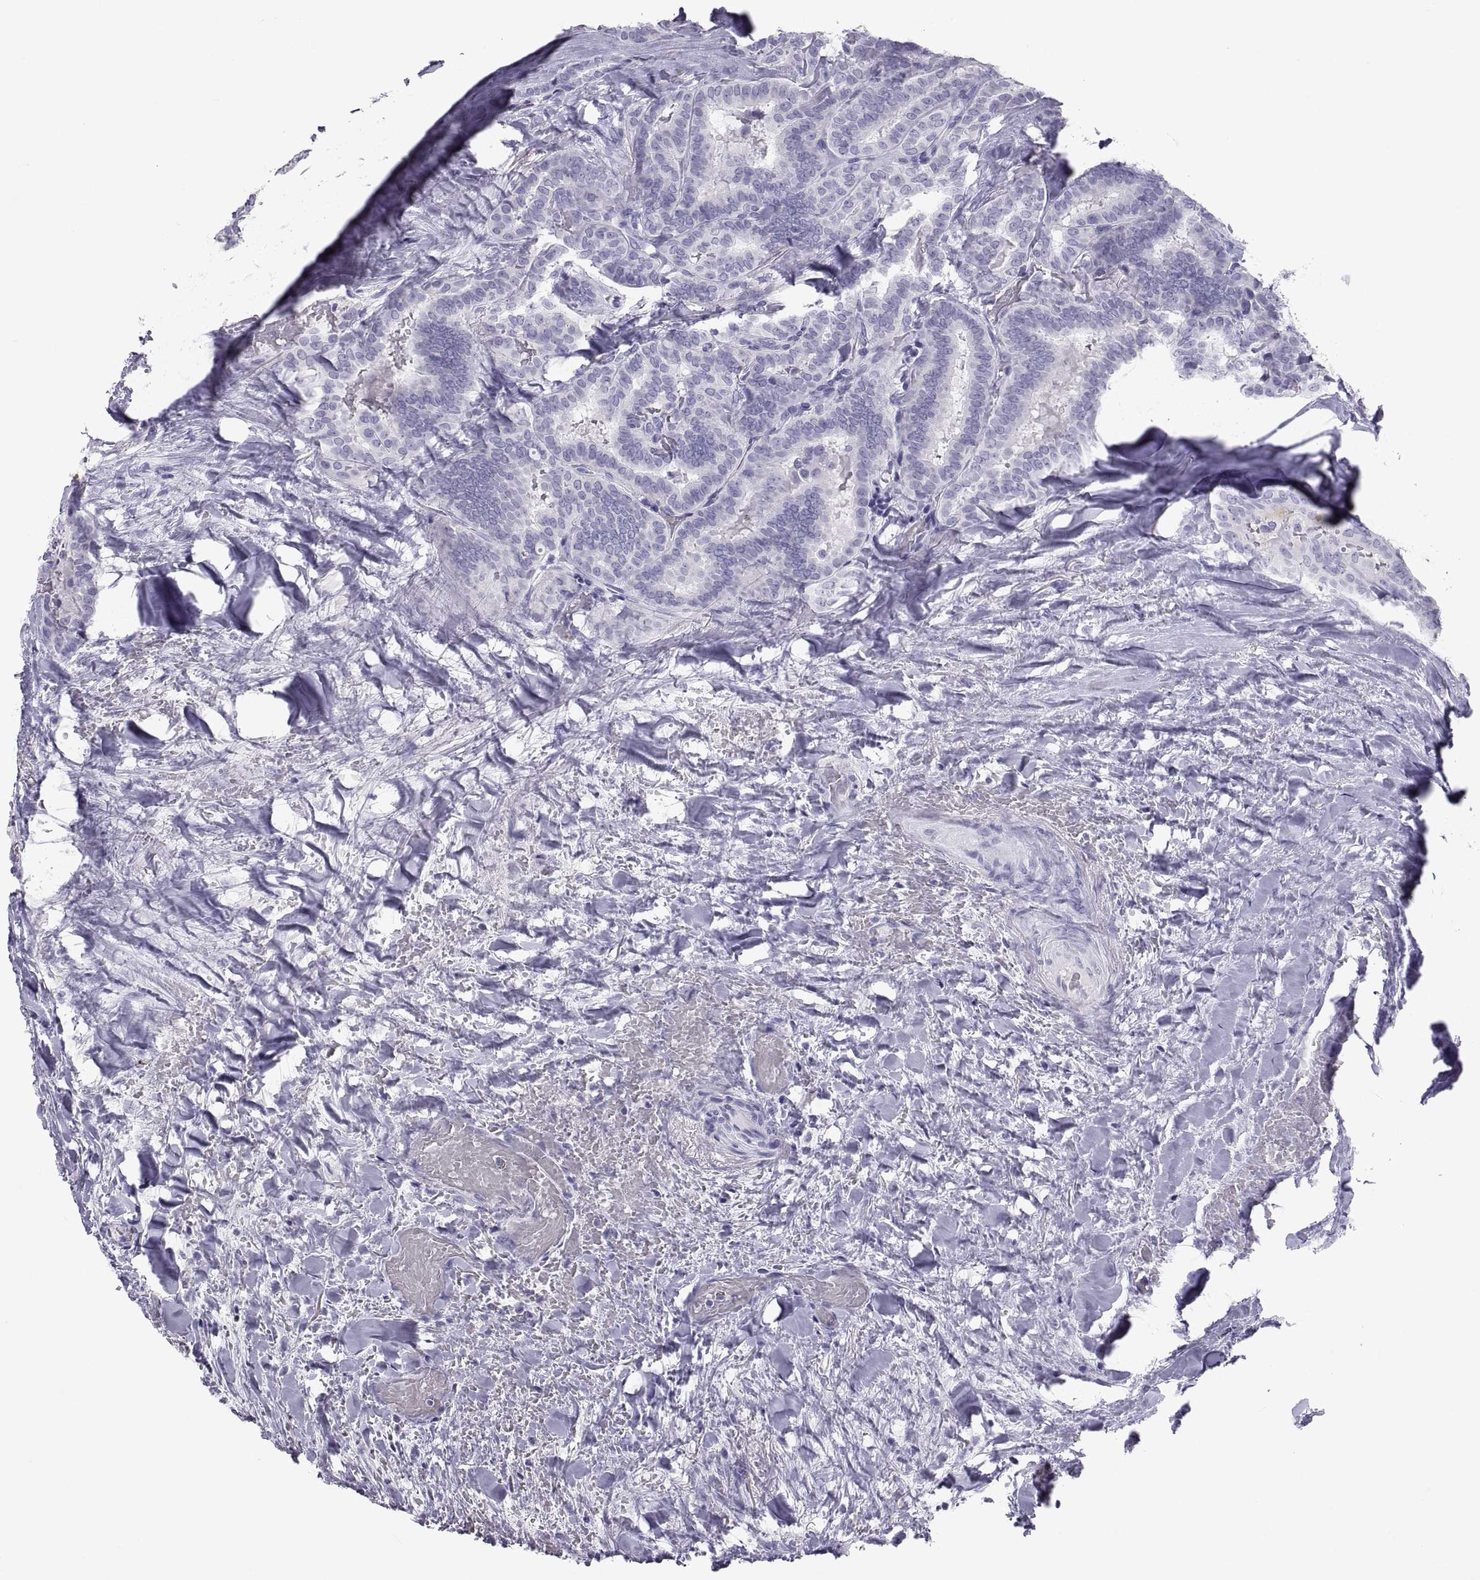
{"staining": {"intensity": "negative", "quantity": "none", "location": "none"}, "tissue": "thyroid cancer", "cell_type": "Tumor cells", "image_type": "cancer", "snomed": [{"axis": "morphology", "description": "Papillary adenocarcinoma, NOS"}, {"axis": "topography", "description": "Thyroid gland"}], "caption": "Protein analysis of thyroid cancer displays no significant positivity in tumor cells.", "gene": "PCSK1N", "patient": {"sex": "female", "age": 39}}